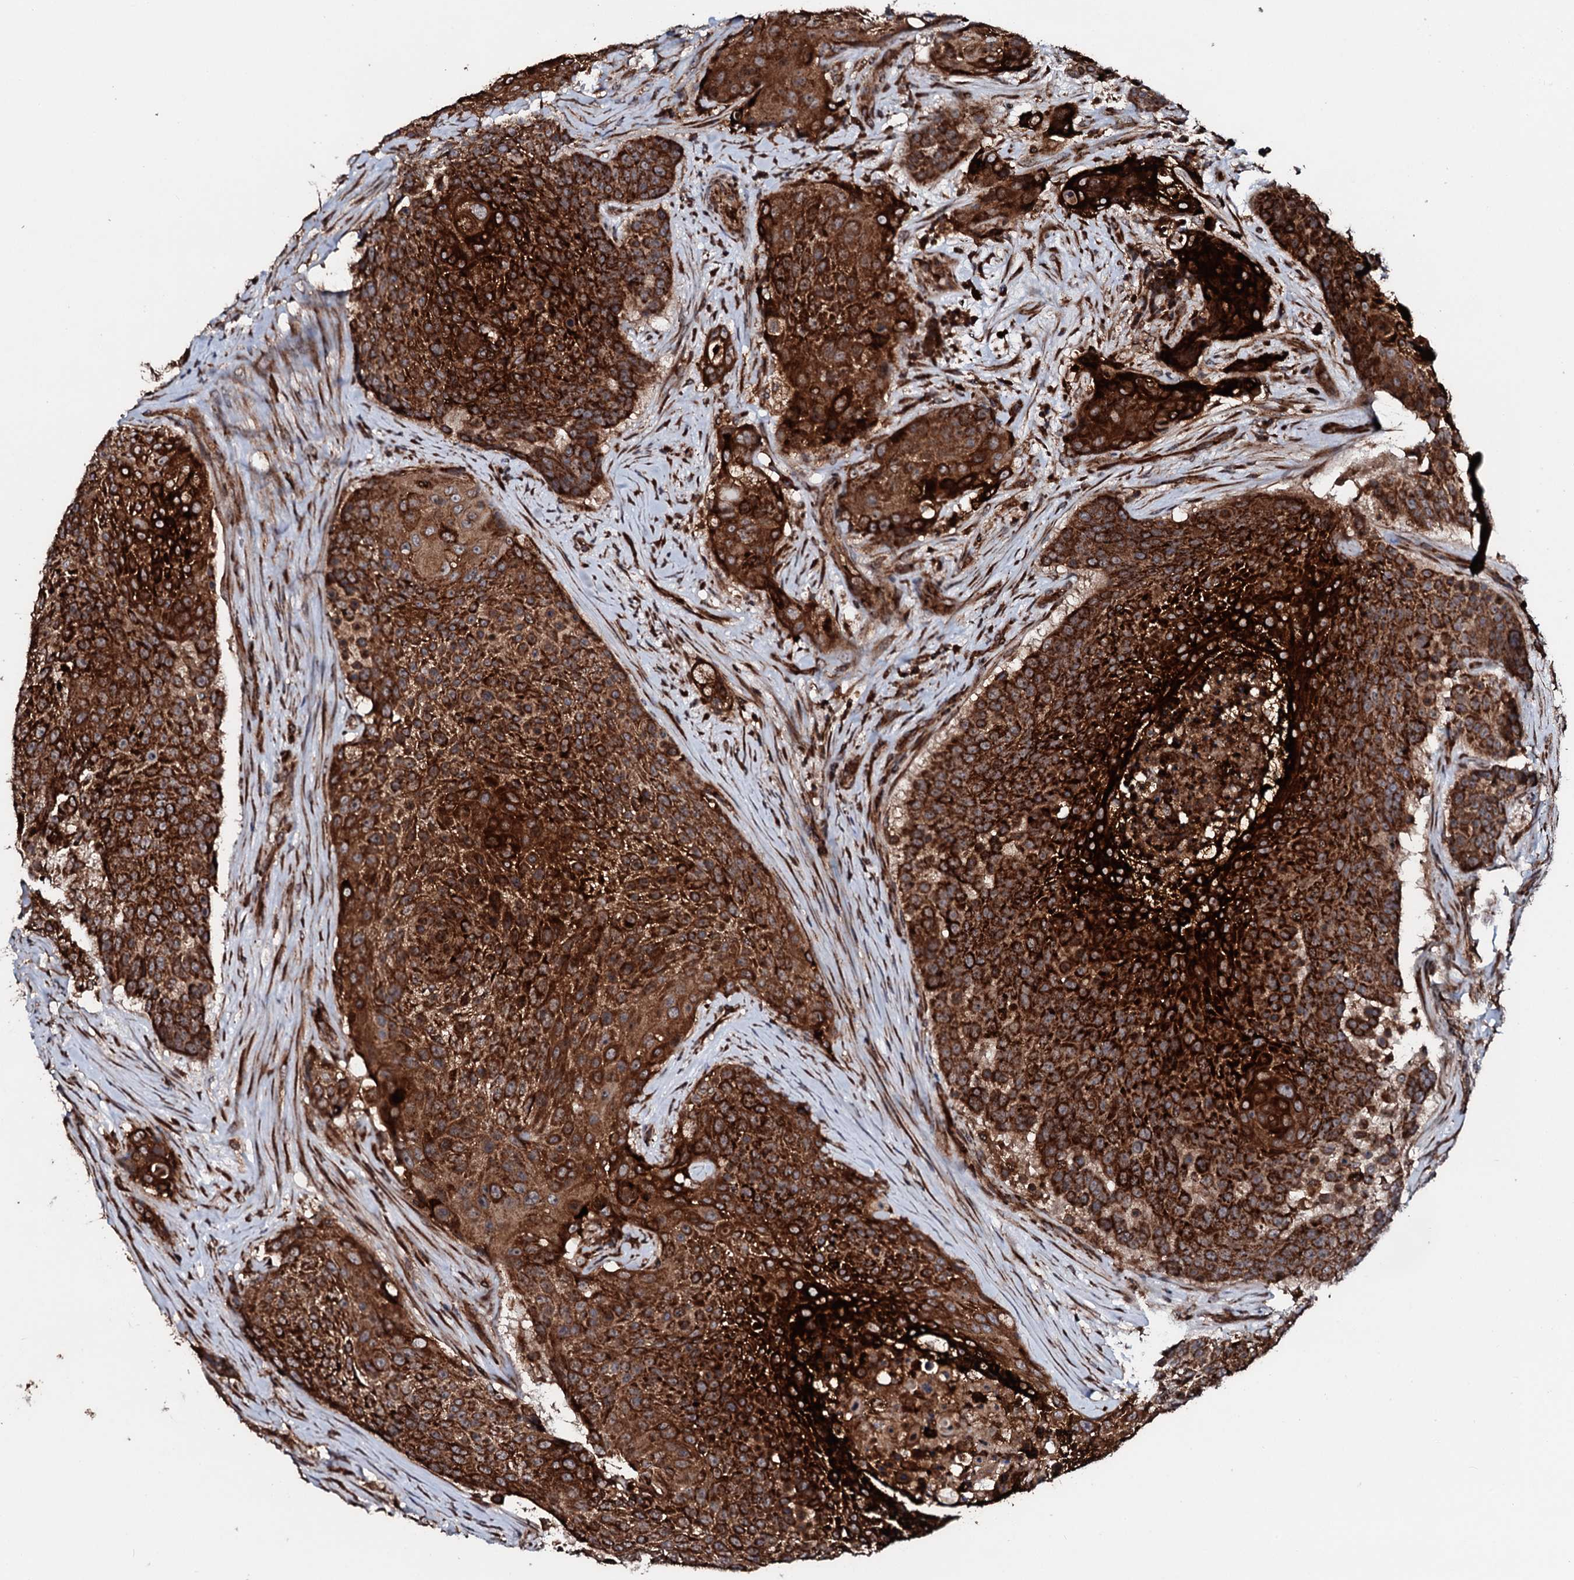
{"staining": {"intensity": "strong", "quantity": ">75%", "location": "cytoplasmic/membranous"}, "tissue": "urothelial cancer", "cell_type": "Tumor cells", "image_type": "cancer", "snomed": [{"axis": "morphology", "description": "Urothelial carcinoma, High grade"}, {"axis": "topography", "description": "Urinary bladder"}], "caption": "Tumor cells demonstrate high levels of strong cytoplasmic/membranous expression in approximately >75% of cells in high-grade urothelial carcinoma. (Stains: DAB (3,3'-diaminobenzidine) in brown, nuclei in blue, Microscopy: brightfield microscopy at high magnification).", "gene": "SDHAF2", "patient": {"sex": "female", "age": 63}}